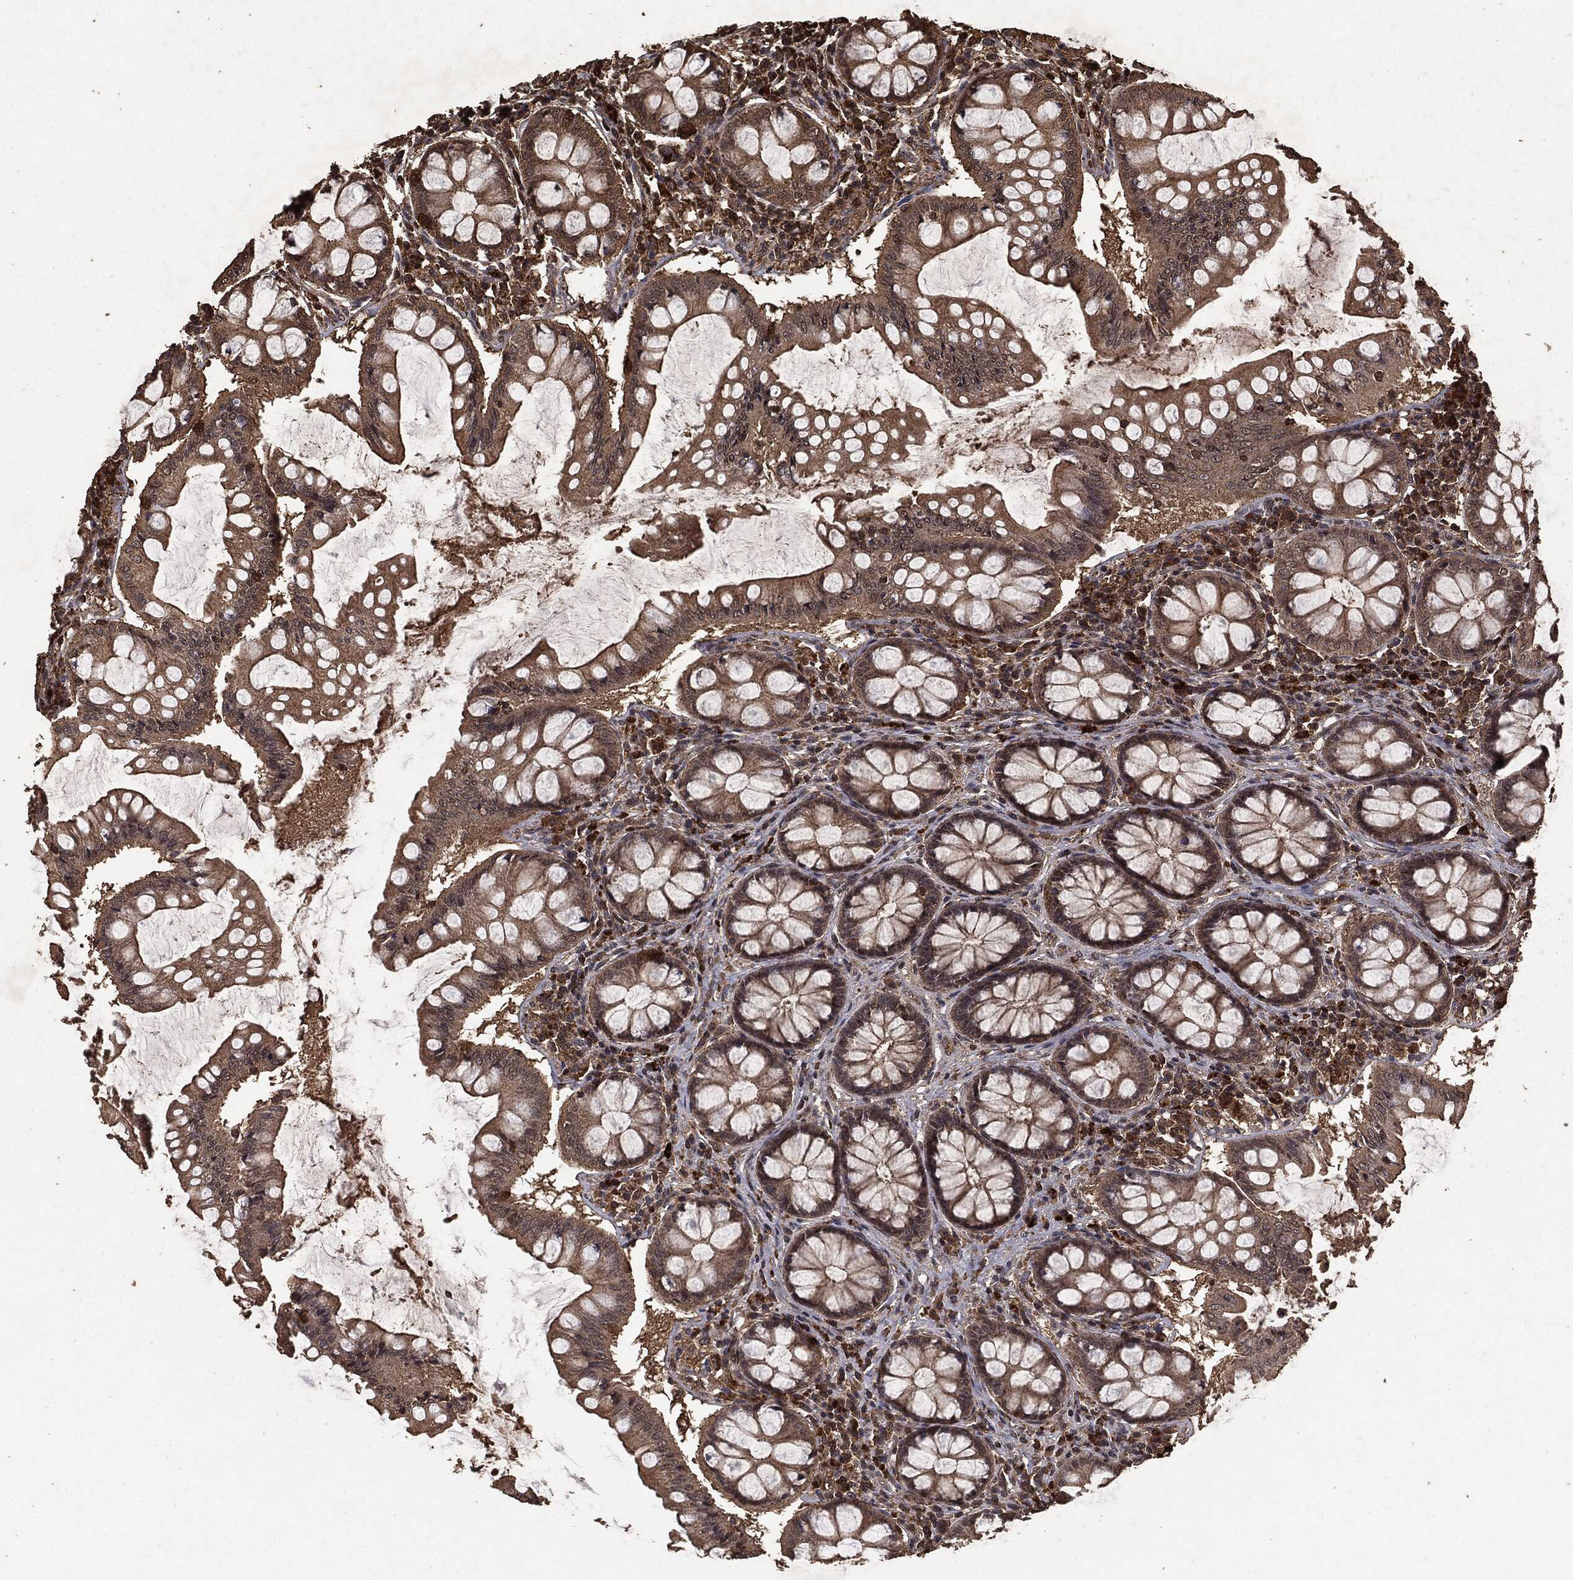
{"staining": {"intensity": "moderate", "quantity": "25%-75%", "location": "cytoplasmic/membranous"}, "tissue": "colon", "cell_type": "Endothelial cells", "image_type": "normal", "snomed": [{"axis": "morphology", "description": "Normal tissue, NOS"}, {"axis": "topography", "description": "Colon"}], "caption": "This micrograph reveals immunohistochemistry staining of normal human colon, with medium moderate cytoplasmic/membranous positivity in about 25%-75% of endothelial cells.", "gene": "NME1", "patient": {"sex": "female", "age": 65}}